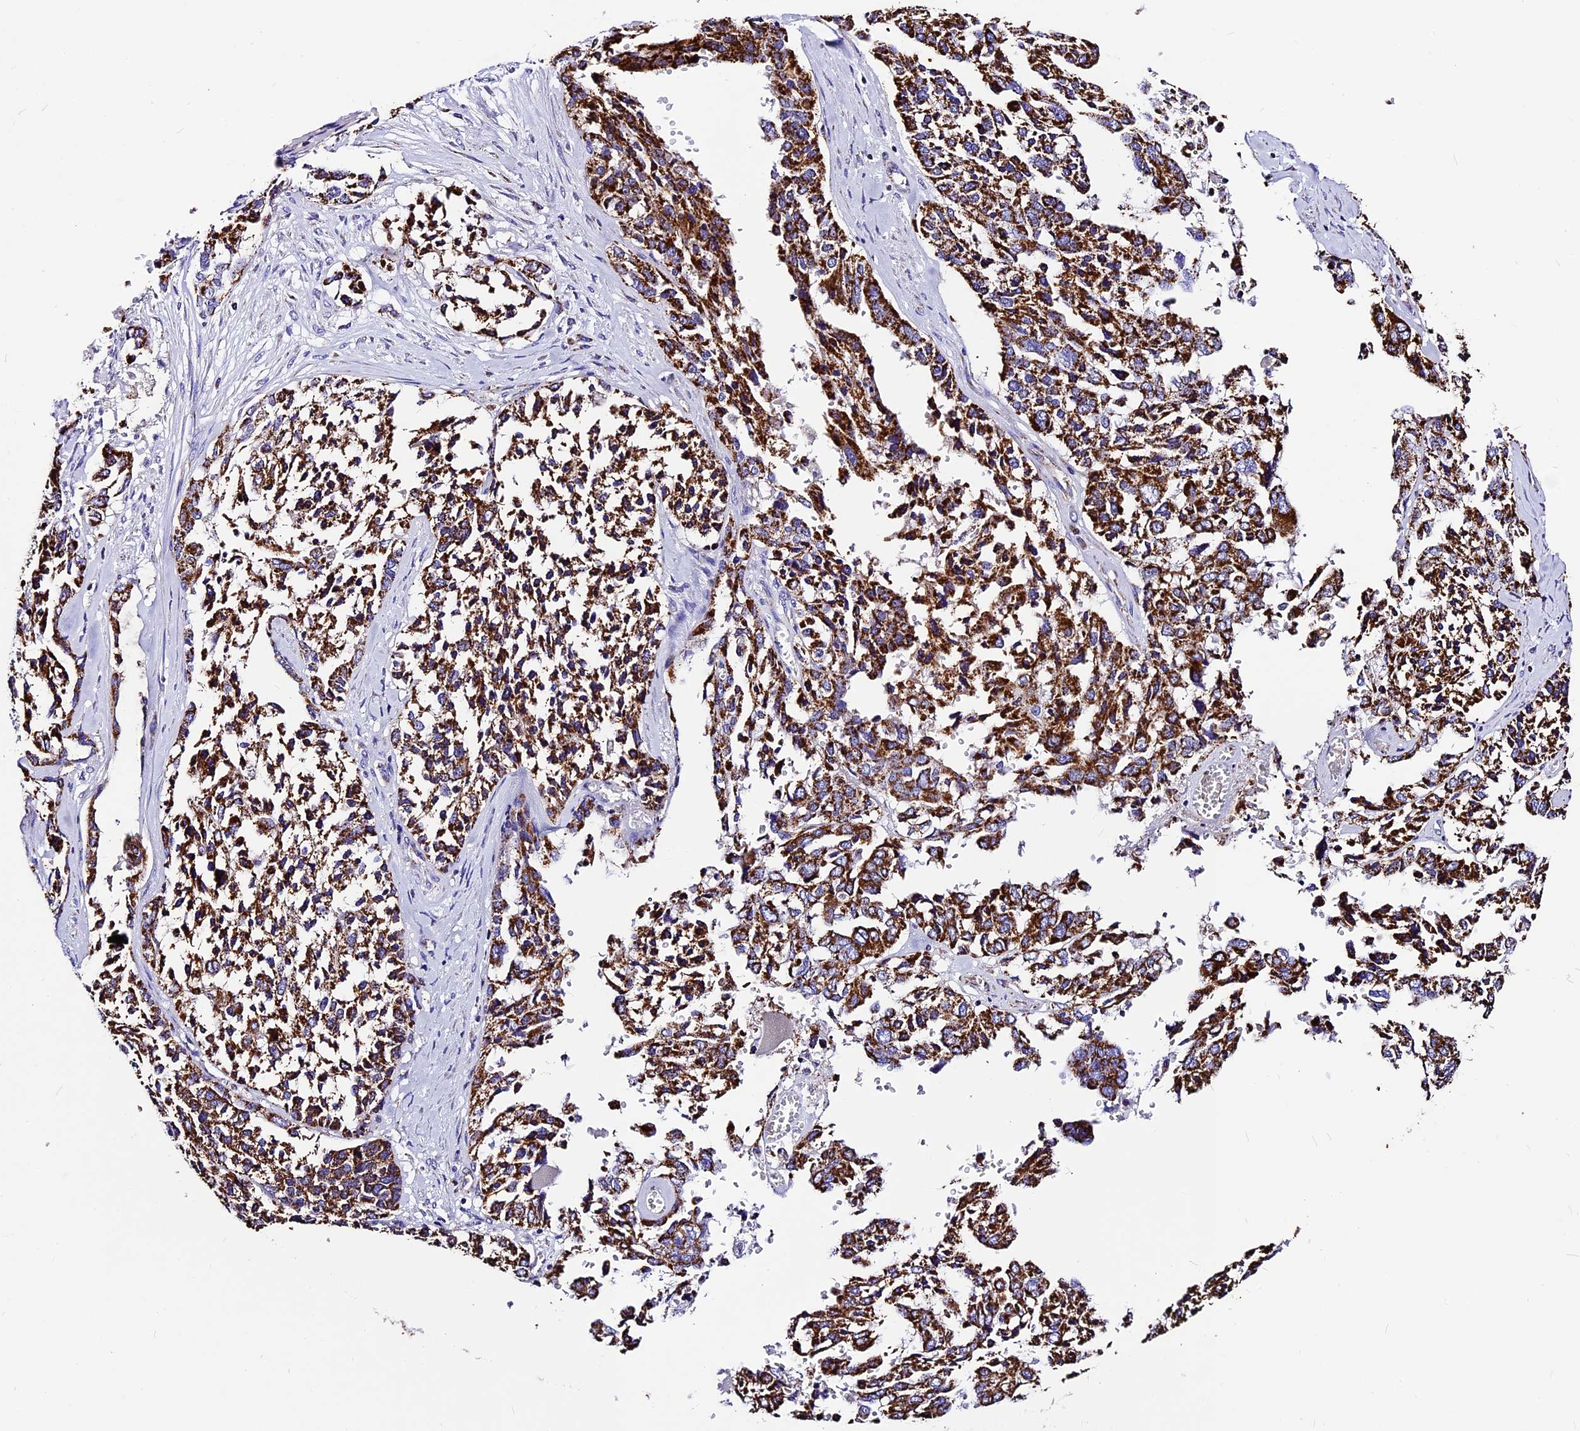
{"staining": {"intensity": "strong", "quantity": ">75%", "location": "cytoplasmic/membranous"}, "tissue": "ovarian cancer", "cell_type": "Tumor cells", "image_type": "cancer", "snomed": [{"axis": "morphology", "description": "Cystadenocarcinoma, serous, NOS"}, {"axis": "topography", "description": "Ovary"}], "caption": "Strong cytoplasmic/membranous positivity for a protein is seen in approximately >75% of tumor cells of ovarian cancer (serous cystadenocarcinoma) using IHC.", "gene": "DCAF5", "patient": {"sex": "female", "age": 44}}